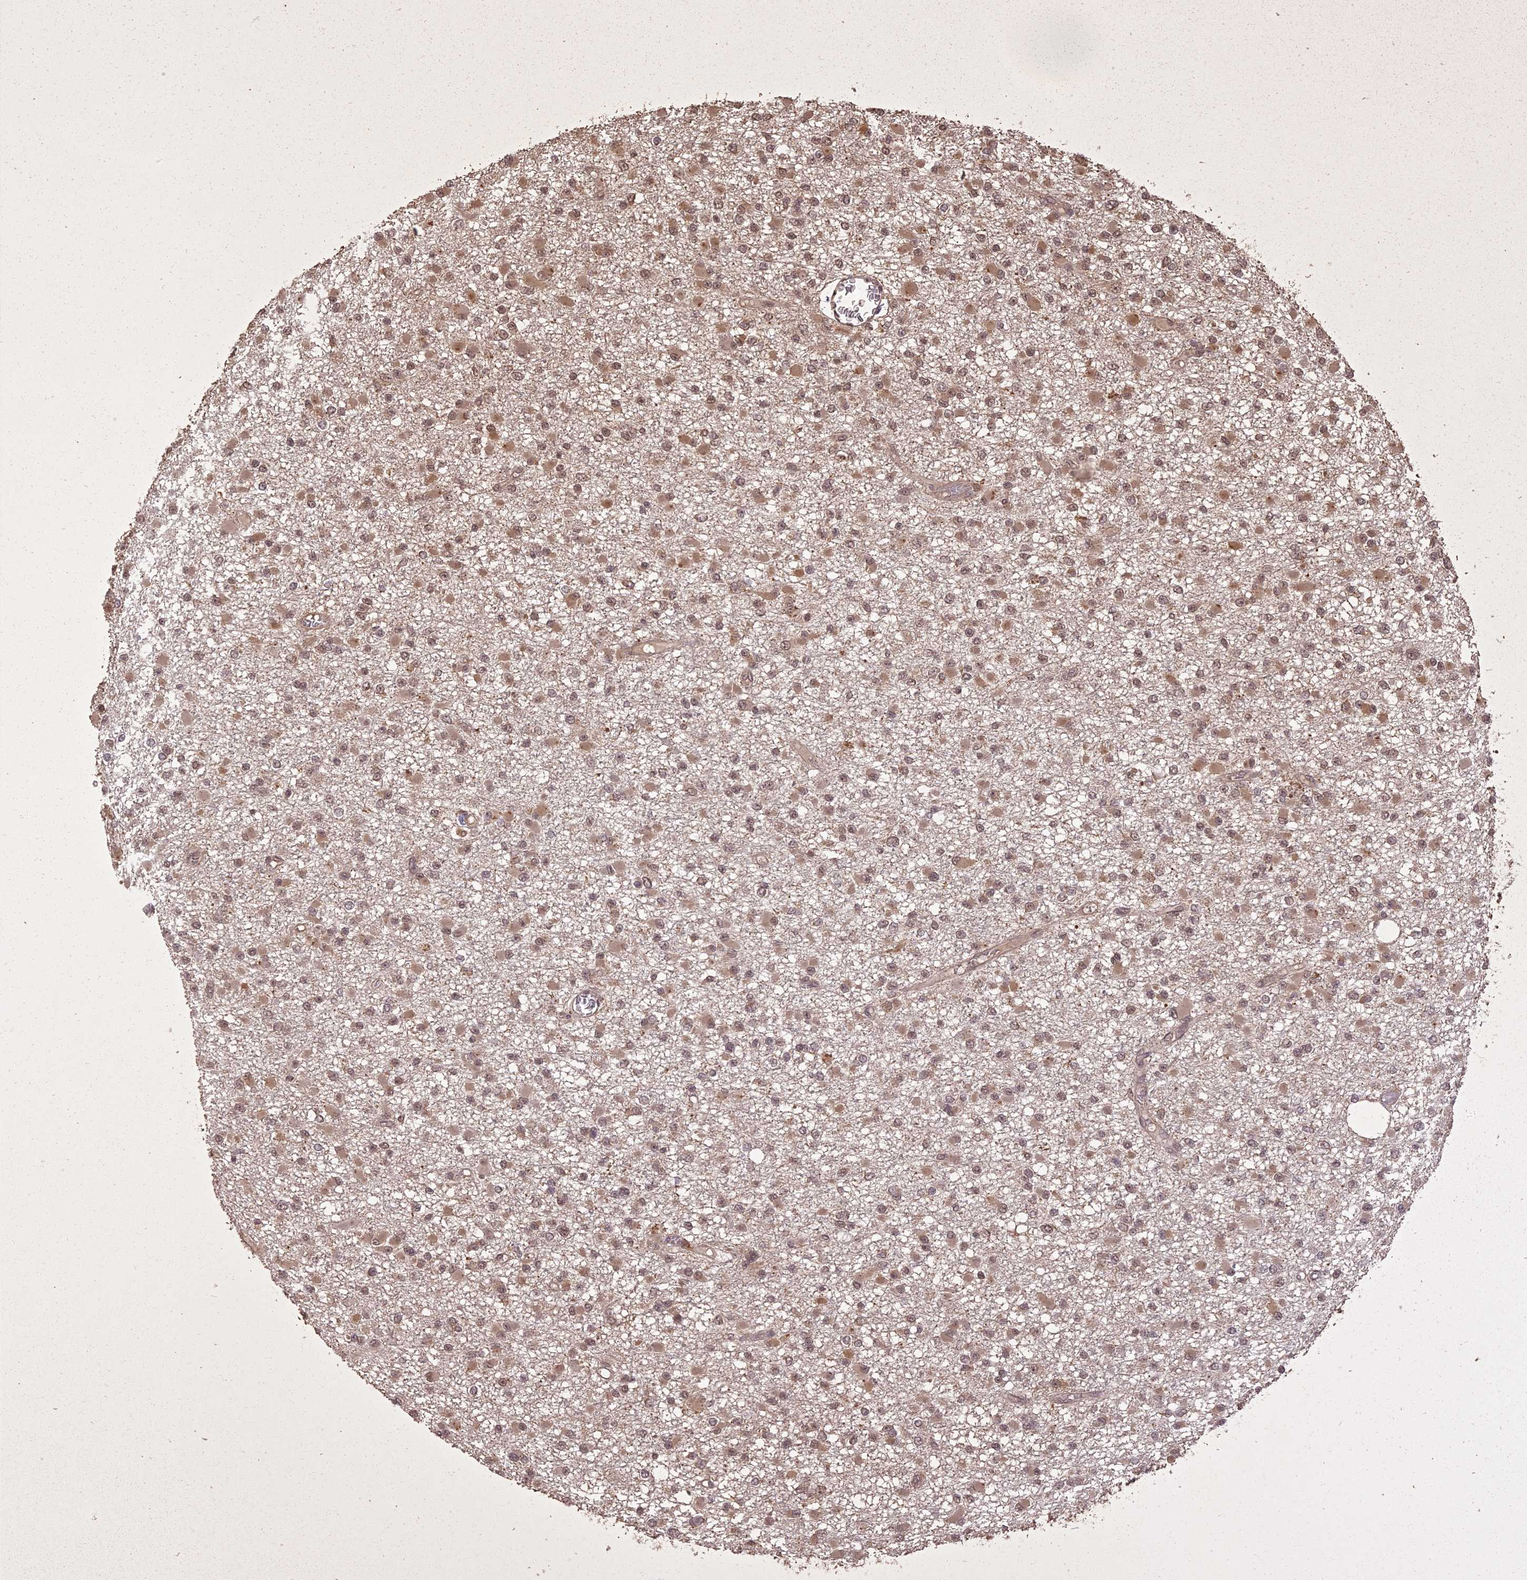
{"staining": {"intensity": "weak", "quantity": ">75%", "location": "cytoplasmic/membranous,nuclear"}, "tissue": "glioma", "cell_type": "Tumor cells", "image_type": "cancer", "snomed": [{"axis": "morphology", "description": "Glioma, malignant, Low grade"}, {"axis": "topography", "description": "Brain"}], "caption": "Weak cytoplasmic/membranous and nuclear positivity for a protein is present in about >75% of tumor cells of low-grade glioma (malignant) using immunohistochemistry (IHC).", "gene": "LIN37", "patient": {"sex": "female", "age": 22}}